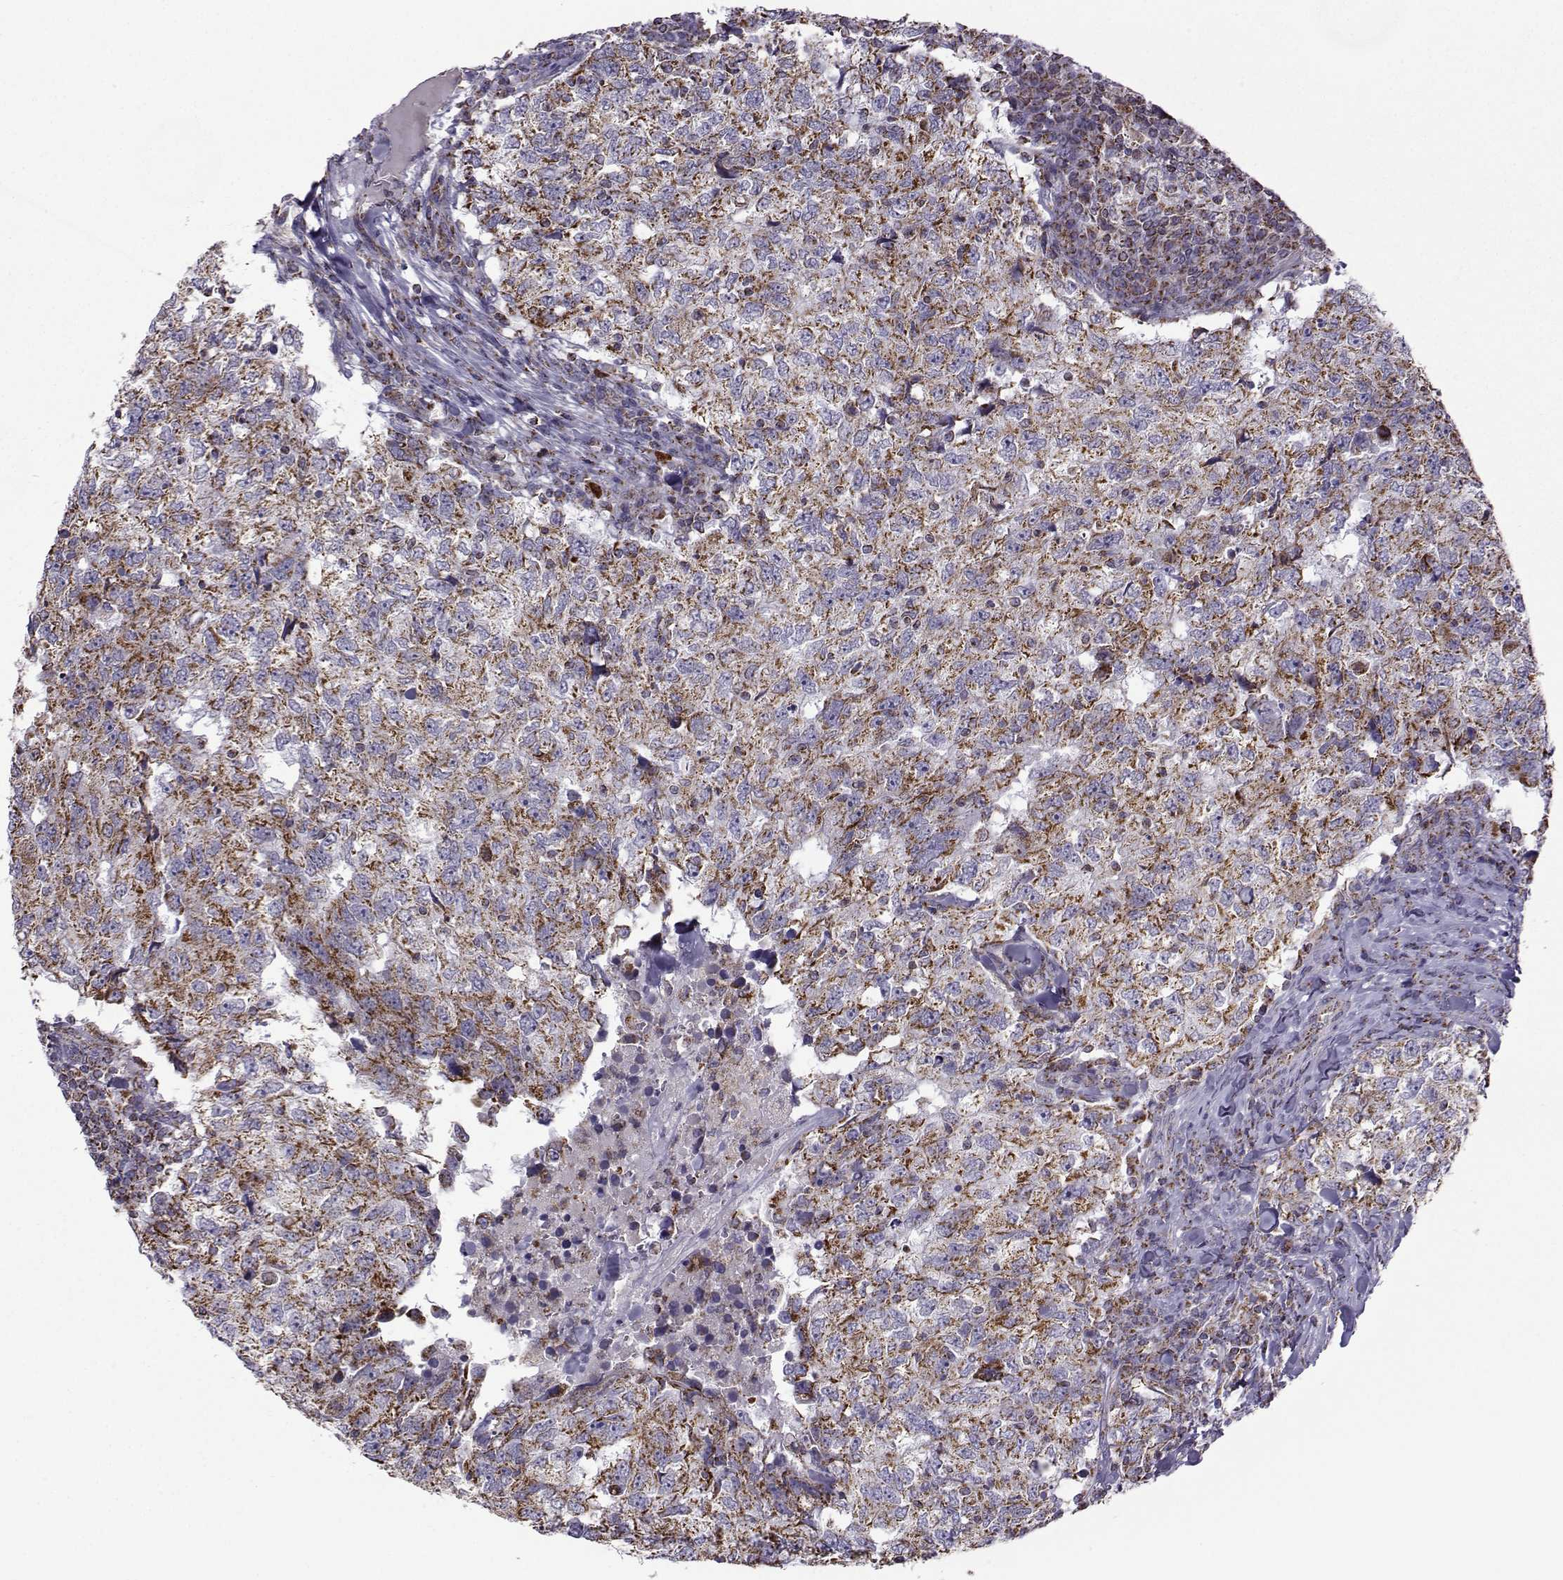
{"staining": {"intensity": "strong", "quantity": ">75%", "location": "cytoplasmic/membranous"}, "tissue": "breast cancer", "cell_type": "Tumor cells", "image_type": "cancer", "snomed": [{"axis": "morphology", "description": "Duct carcinoma"}, {"axis": "topography", "description": "Breast"}], "caption": "Immunohistochemistry micrograph of human intraductal carcinoma (breast) stained for a protein (brown), which displays high levels of strong cytoplasmic/membranous positivity in approximately >75% of tumor cells.", "gene": "NECAB3", "patient": {"sex": "female", "age": 30}}